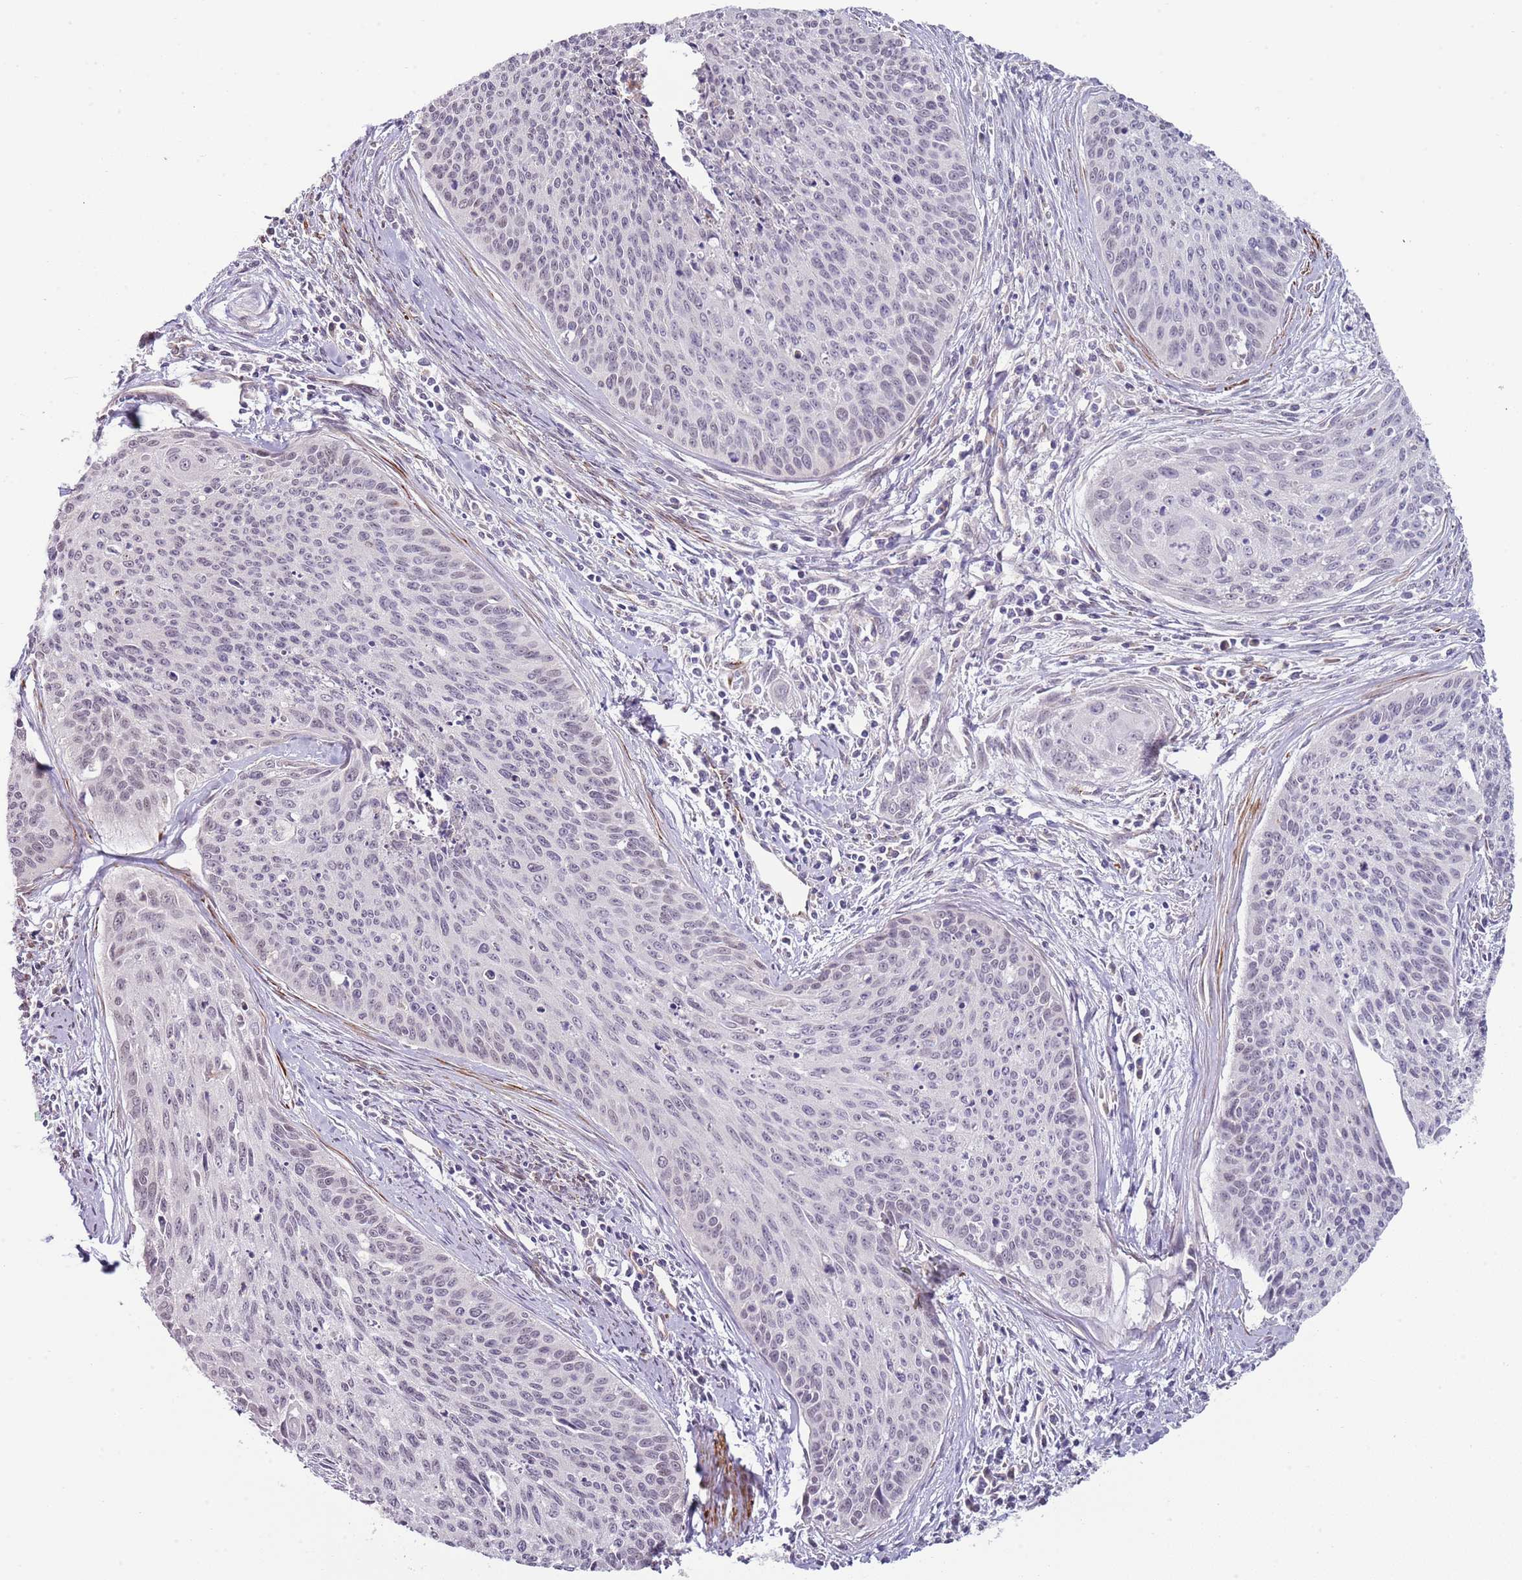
{"staining": {"intensity": "negative", "quantity": "none", "location": "none"}, "tissue": "cervical cancer", "cell_type": "Tumor cells", "image_type": "cancer", "snomed": [{"axis": "morphology", "description": "Squamous cell carcinoma, NOS"}, {"axis": "topography", "description": "Cervix"}], "caption": "Cervical cancer (squamous cell carcinoma) was stained to show a protein in brown. There is no significant expression in tumor cells.", "gene": "NBPF3", "patient": {"sex": "female", "age": 55}}